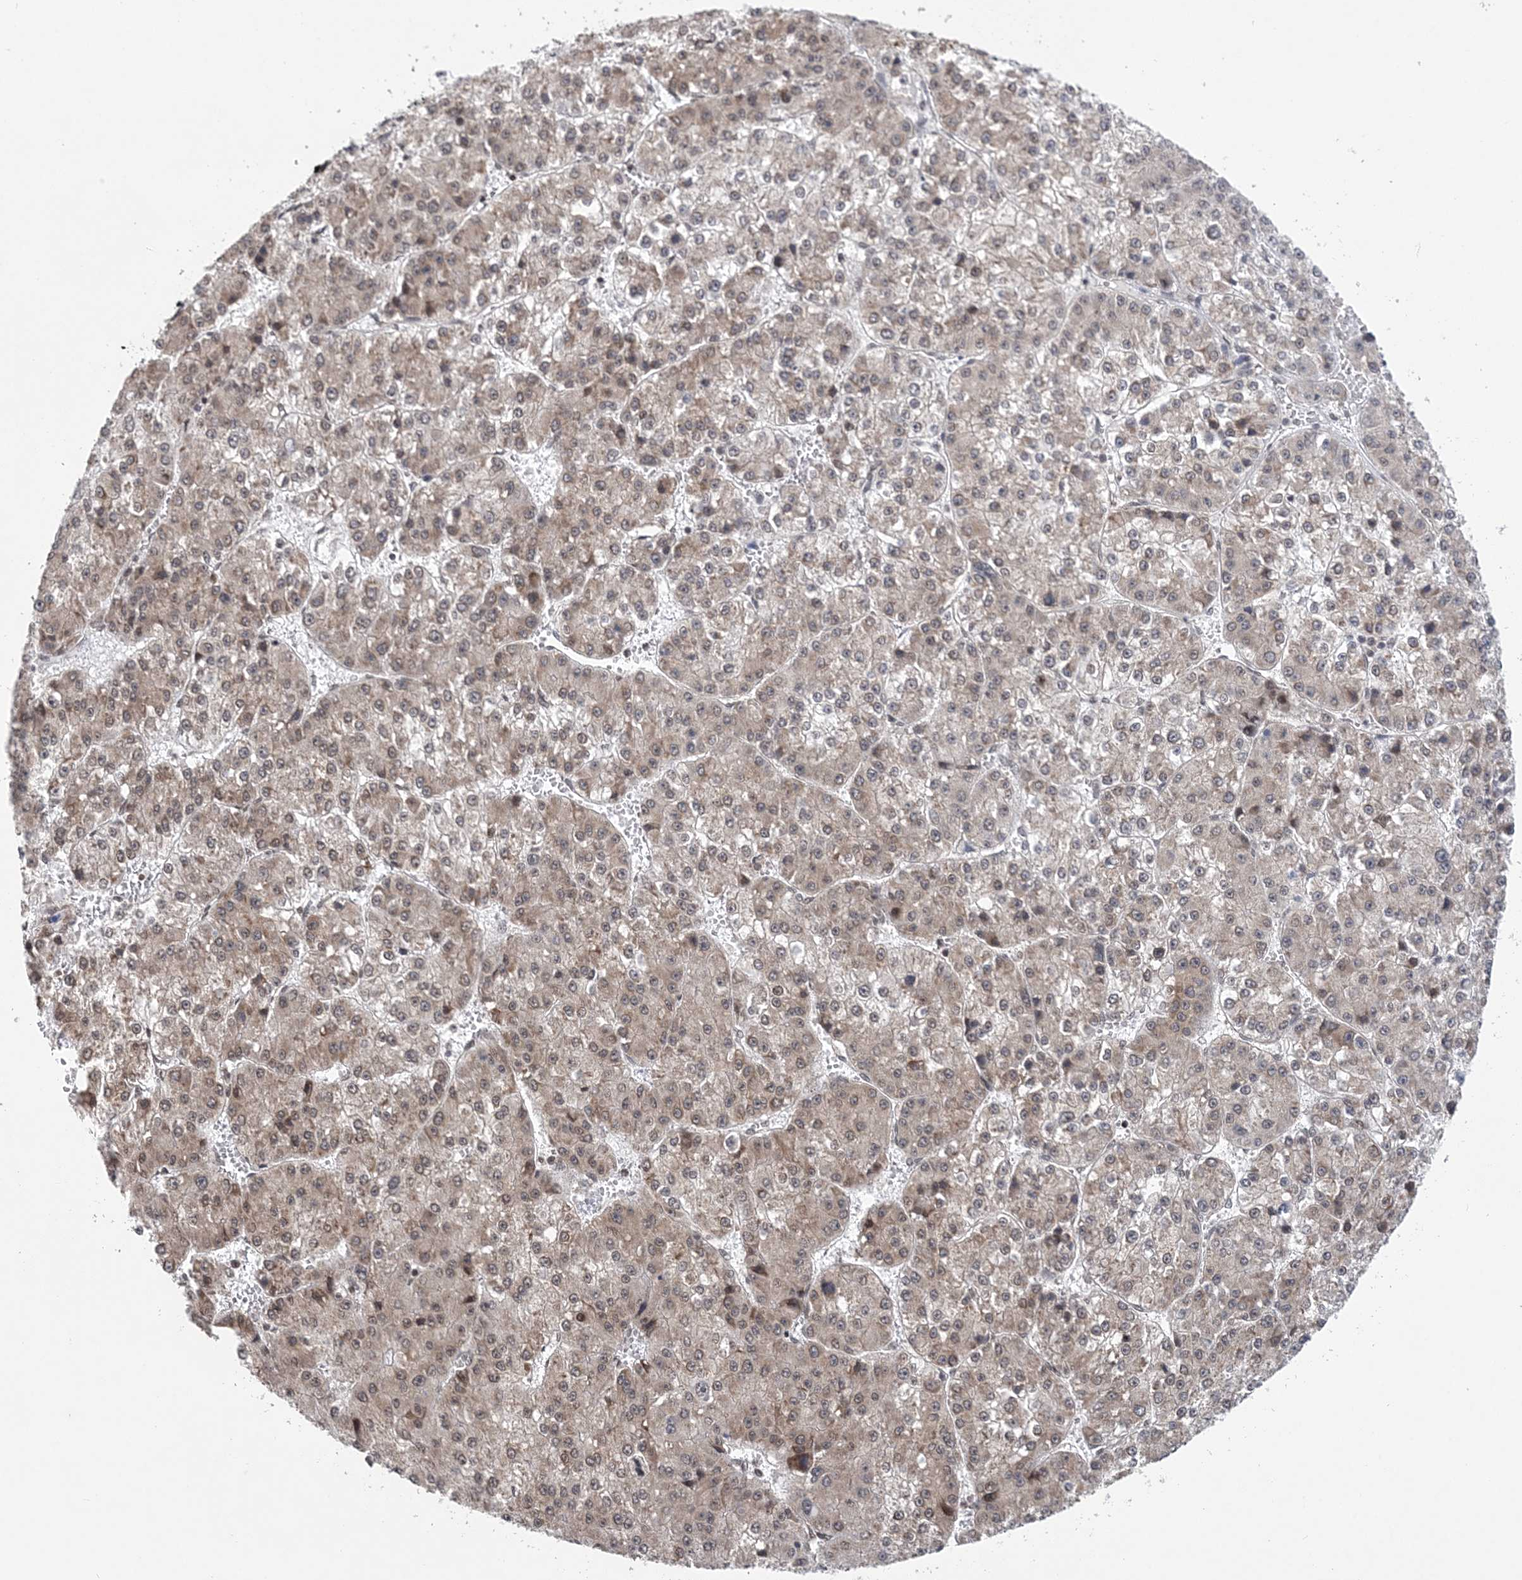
{"staining": {"intensity": "moderate", "quantity": ">75%", "location": "cytoplasmic/membranous,nuclear"}, "tissue": "liver cancer", "cell_type": "Tumor cells", "image_type": "cancer", "snomed": [{"axis": "morphology", "description": "Carcinoma, Hepatocellular, NOS"}, {"axis": "topography", "description": "Liver"}], "caption": "Human liver cancer (hepatocellular carcinoma) stained with a protein marker reveals moderate staining in tumor cells.", "gene": "CCDC152", "patient": {"sex": "female", "age": 73}}